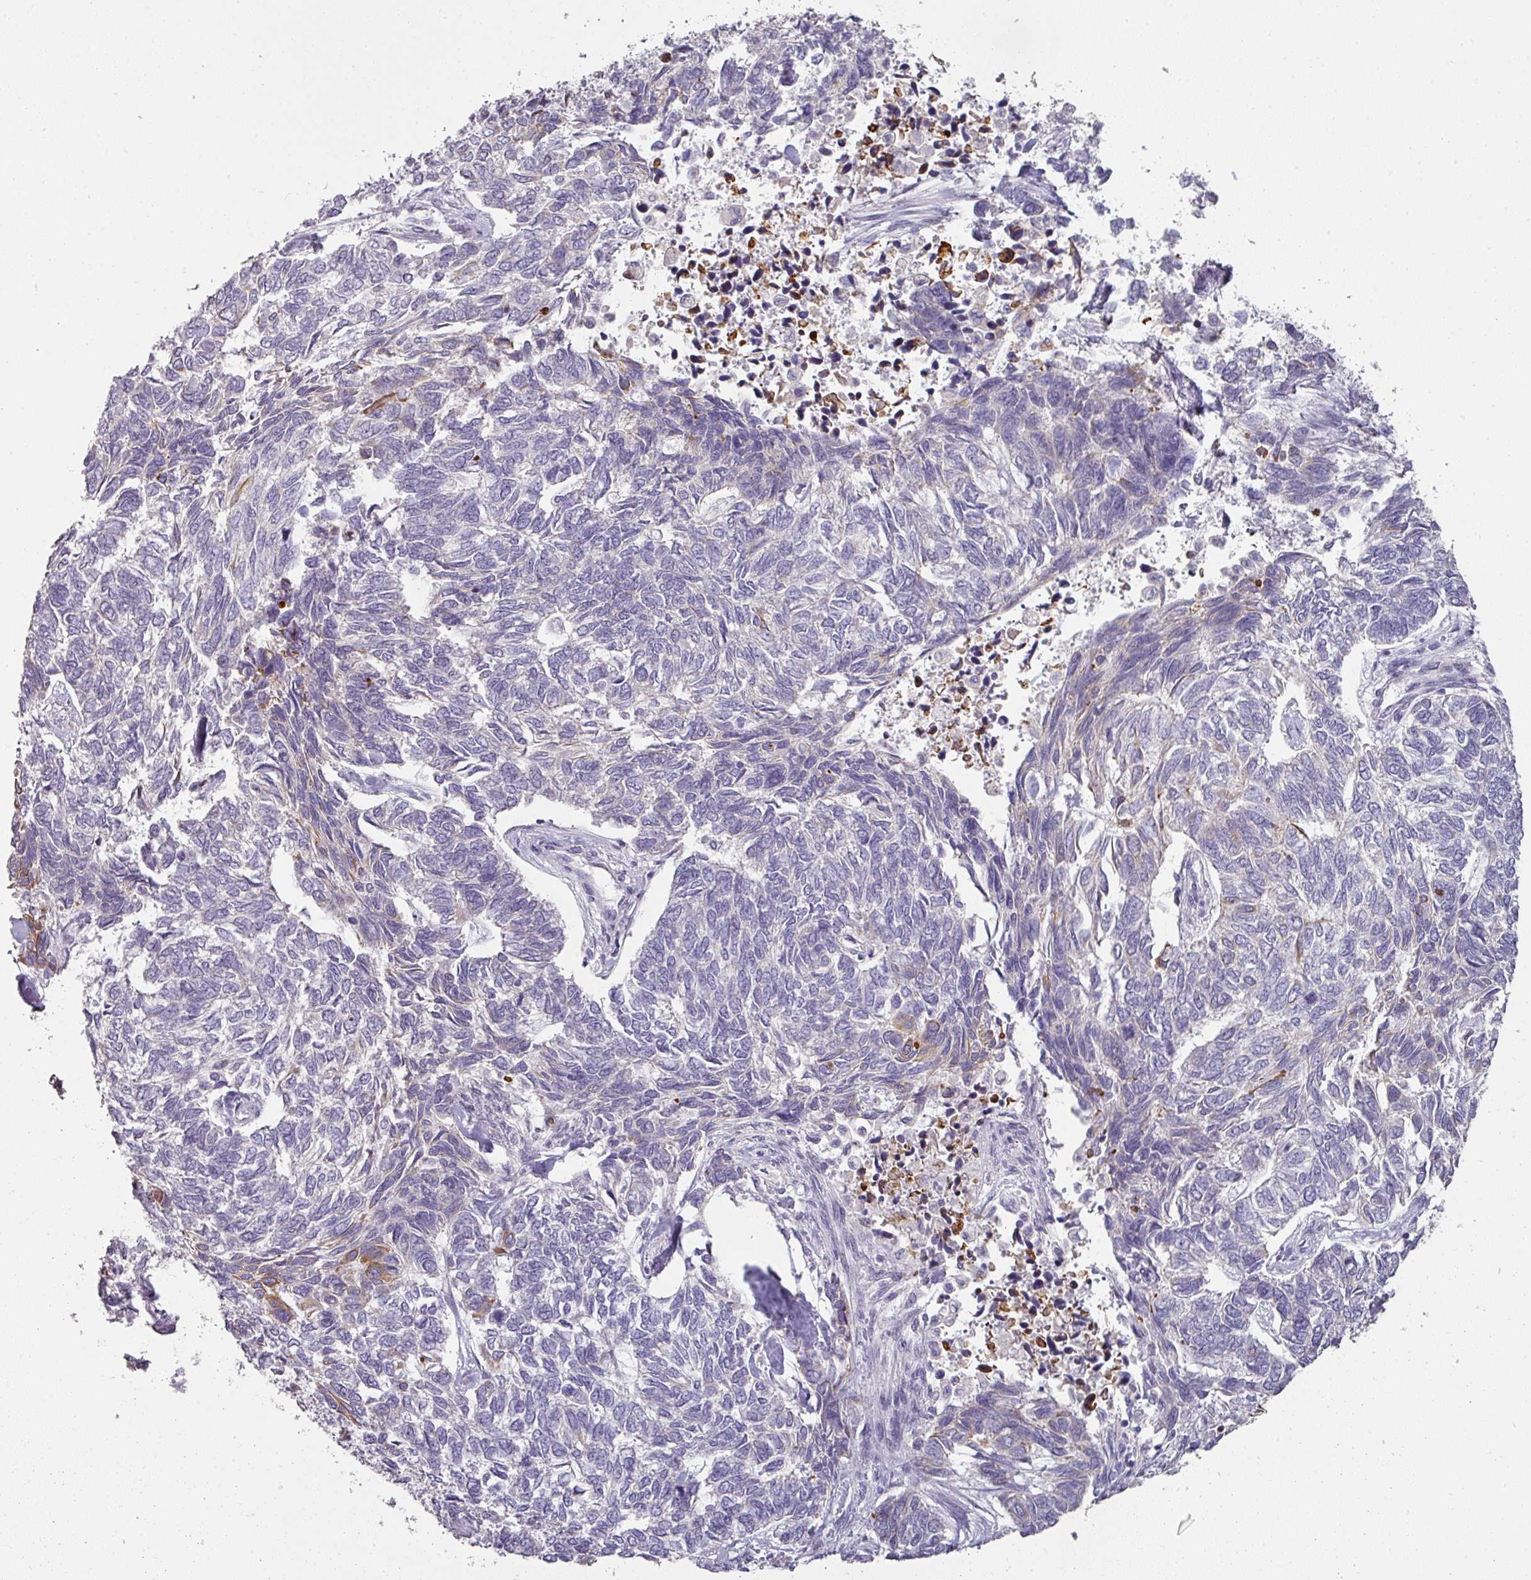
{"staining": {"intensity": "moderate", "quantity": "<25%", "location": "cytoplasmic/membranous"}, "tissue": "skin cancer", "cell_type": "Tumor cells", "image_type": "cancer", "snomed": [{"axis": "morphology", "description": "Basal cell carcinoma"}, {"axis": "topography", "description": "Skin"}], "caption": "Brown immunohistochemical staining in human skin basal cell carcinoma reveals moderate cytoplasmic/membranous staining in approximately <25% of tumor cells.", "gene": "GTF2H3", "patient": {"sex": "female", "age": 65}}